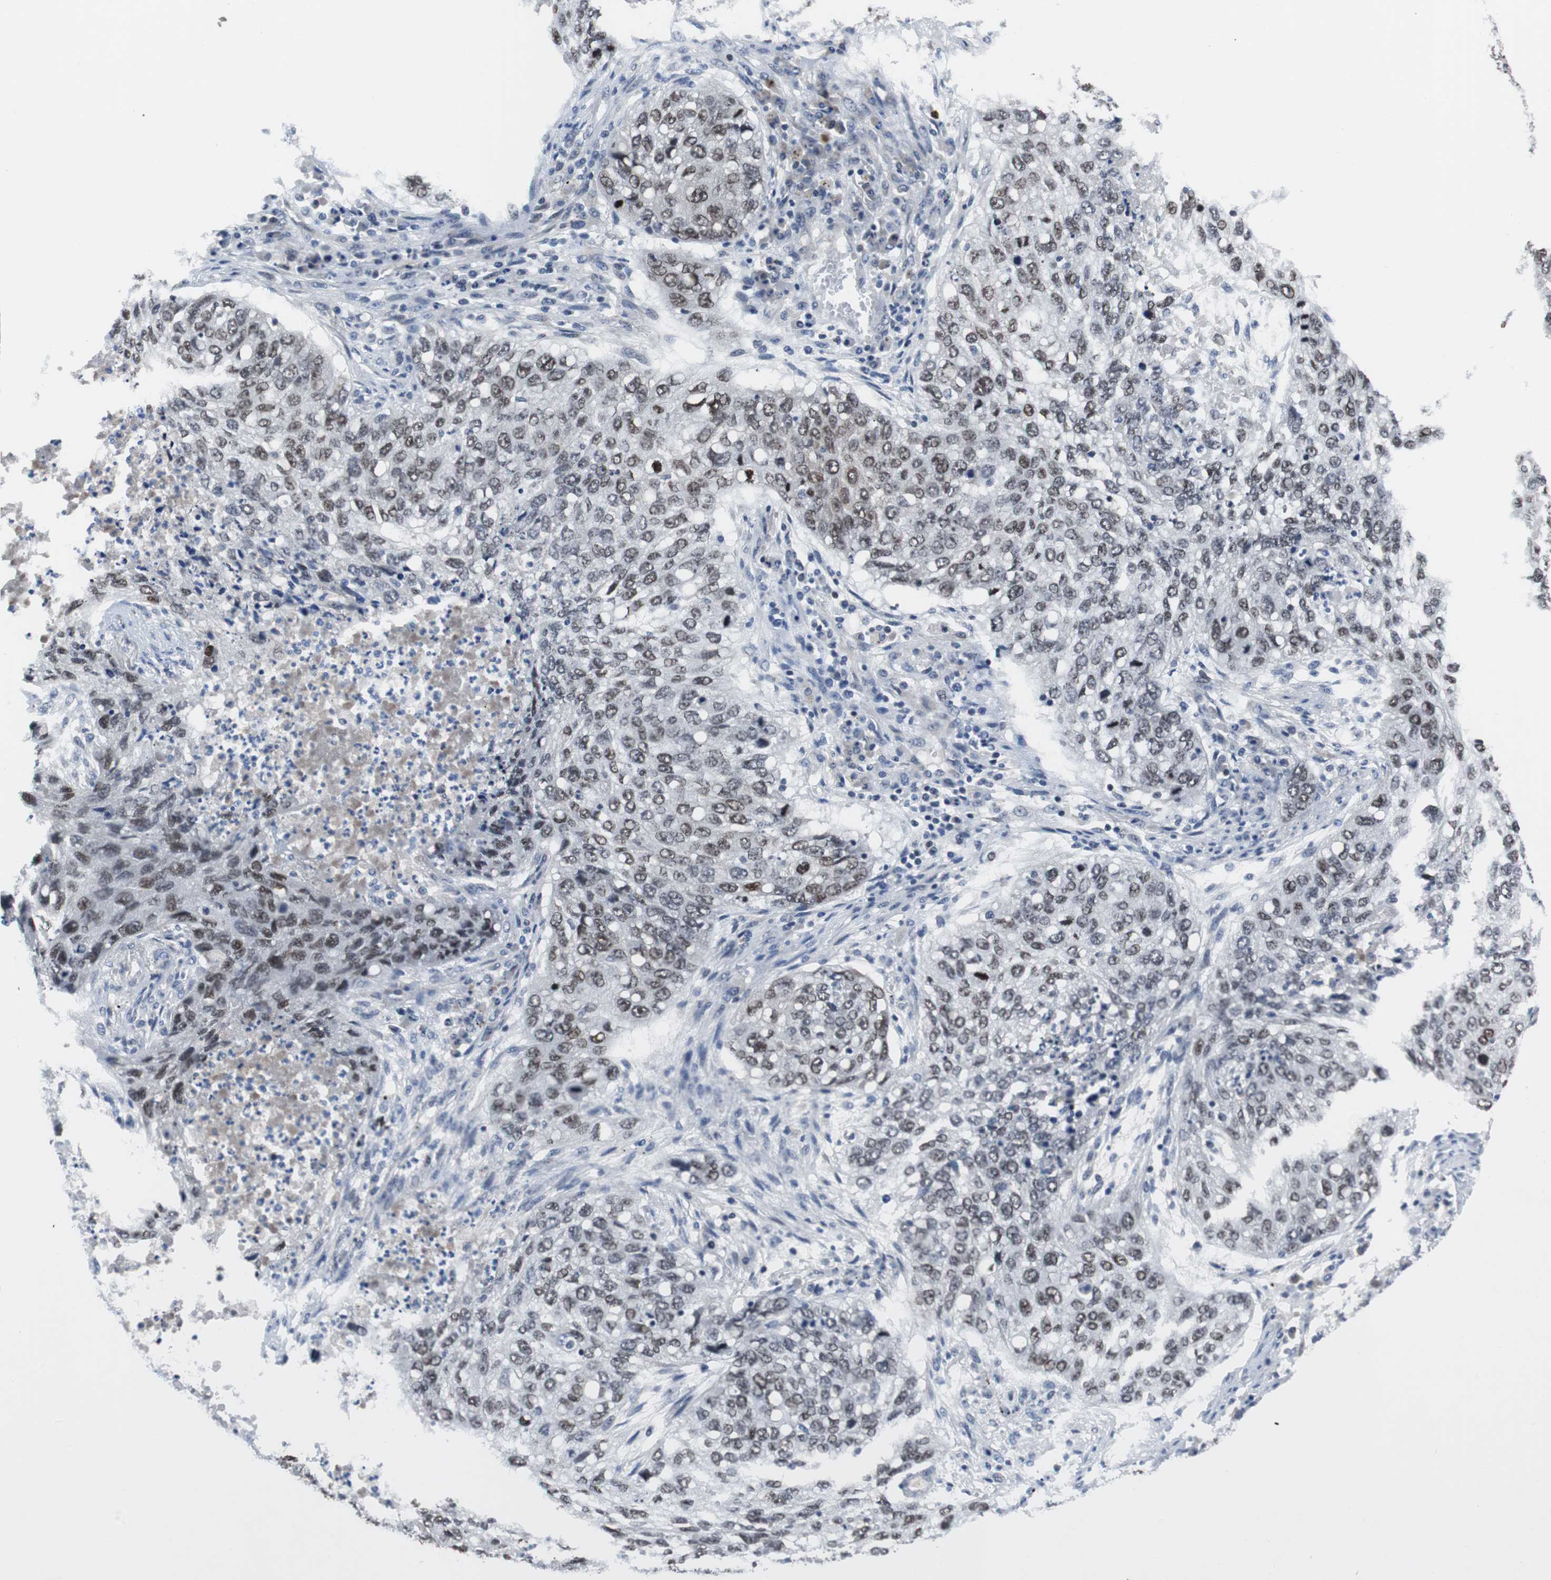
{"staining": {"intensity": "moderate", "quantity": "25%-75%", "location": "nuclear"}, "tissue": "lung cancer", "cell_type": "Tumor cells", "image_type": "cancer", "snomed": [{"axis": "morphology", "description": "Squamous cell carcinoma, NOS"}, {"axis": "topography", "description": "Lung"}], "caption": "Protein staining by IHC reveals moderate nuclear expression in about 25%-75% of tumor cells in lung cancer.", "gene": "TP63", "patient": {"sex": "female", "age": 63}}